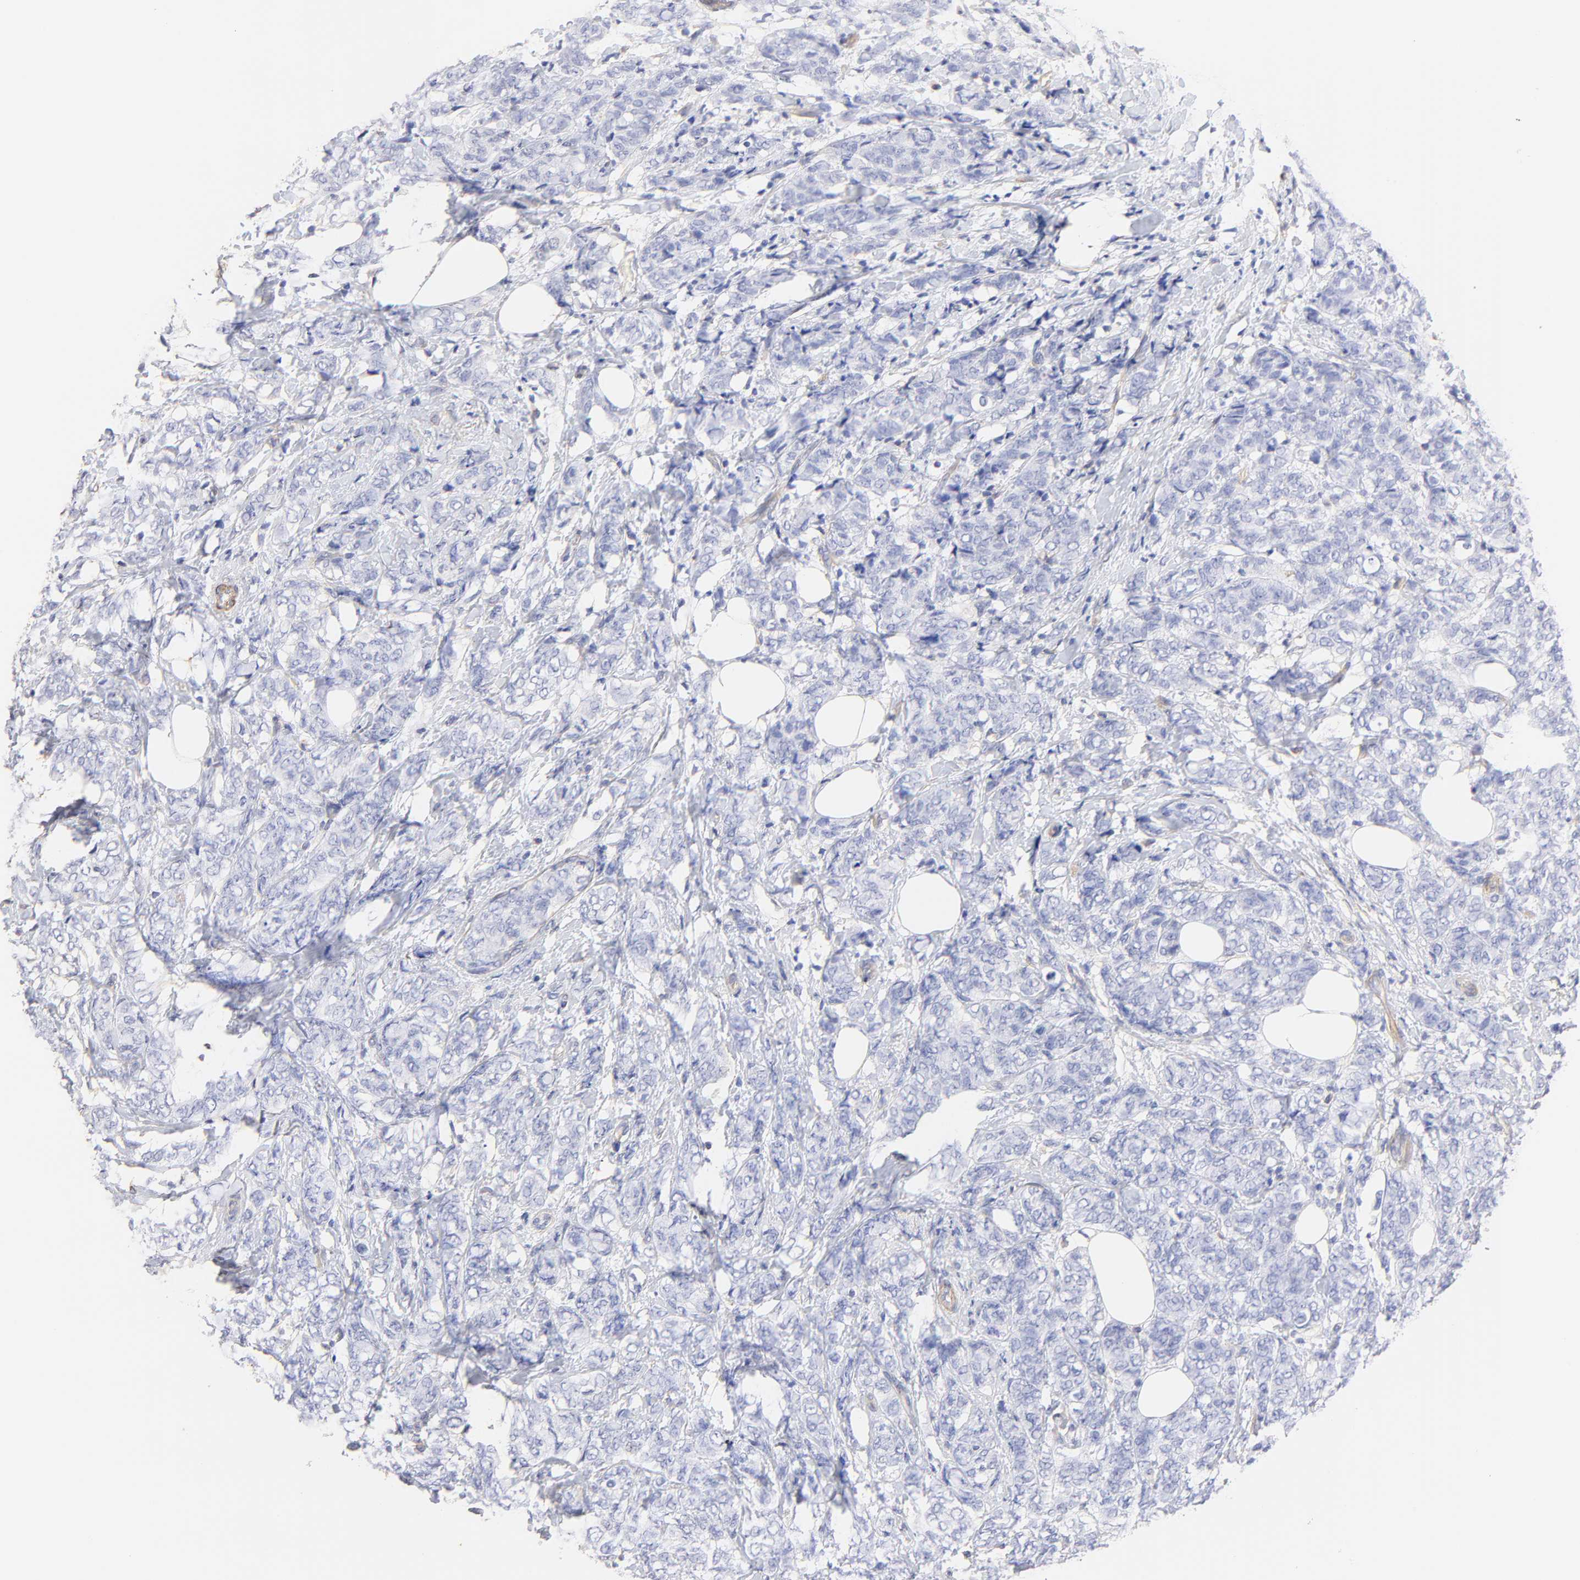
{"staining": {"intensity": "negative", "quantity": "none", "location": "none"}, "tissue": "breast cancer", "cell_type": "Tumor cells", "image_type": "cancer", "snomed": [{"axis": "morphology", "description": "Lobular carcinoma"}, {"axis": "topography", "description": "Breast"}], "caption": "High power microscopy photomicrograph of an immunohistochemistry (IHC) micrograph of breast cancer, revealing no significant staining in tumor cells.", "gene": "ACTRT1", "patient": {"sex": "female", "age": 60}}